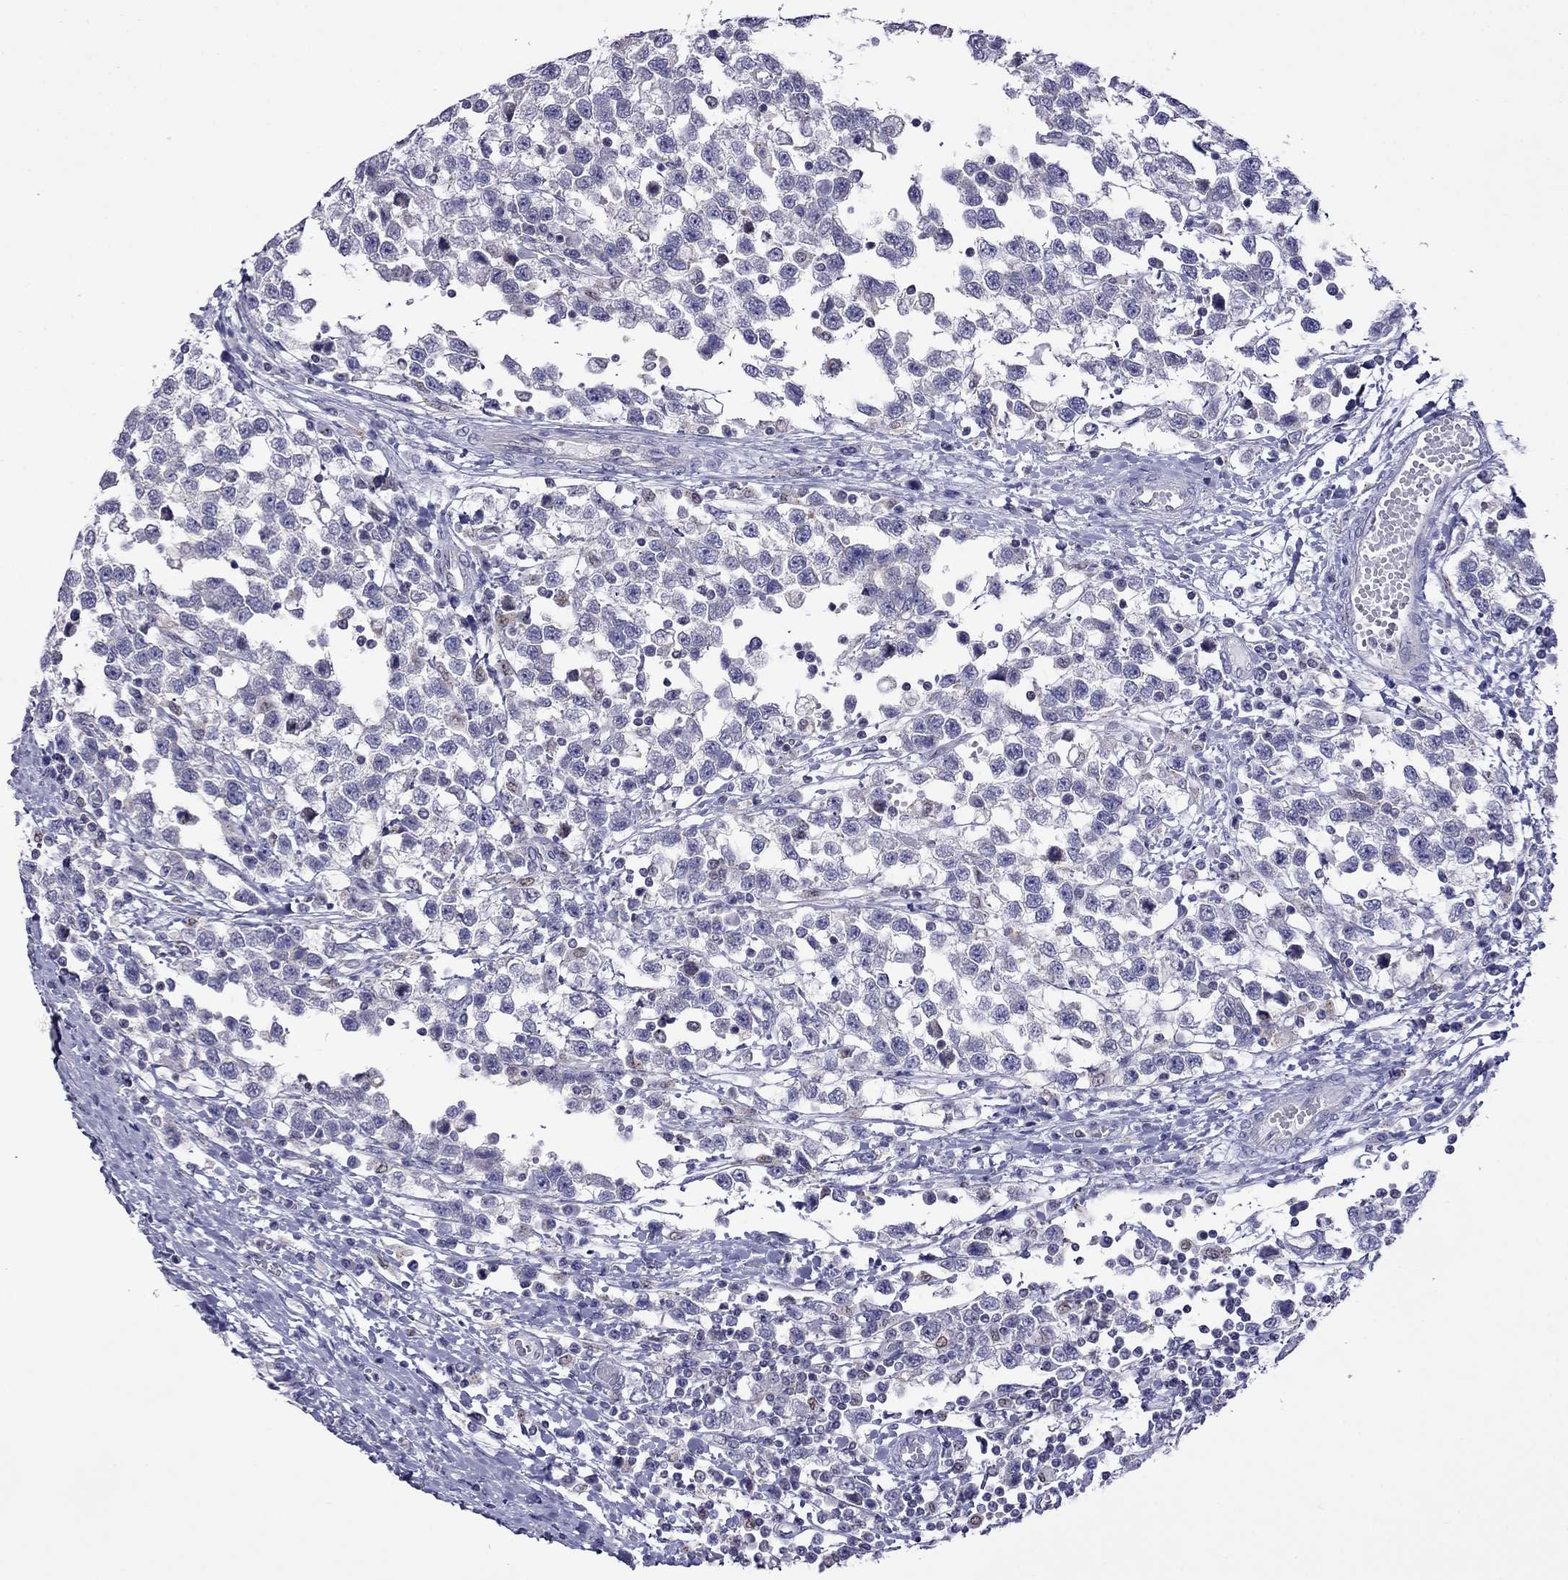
{"staining": {"intensity": "negative", "quantity": "none", "location": "none"}, "tissue": "testis cancer", "cell_type": "Tumor cells", "image_type": "cancer", "snomed": [{"axis": "morphology", "description": "Seminoma, NOS"}, {"axis": "topography", "description": "Testis"}], "caption": "Immunohistochemistry (IHC) of testis seminoma demonstrates no expression in tumor cells.", "gene": "MPZ", "patient": {"sex": "male", "age": 34}}